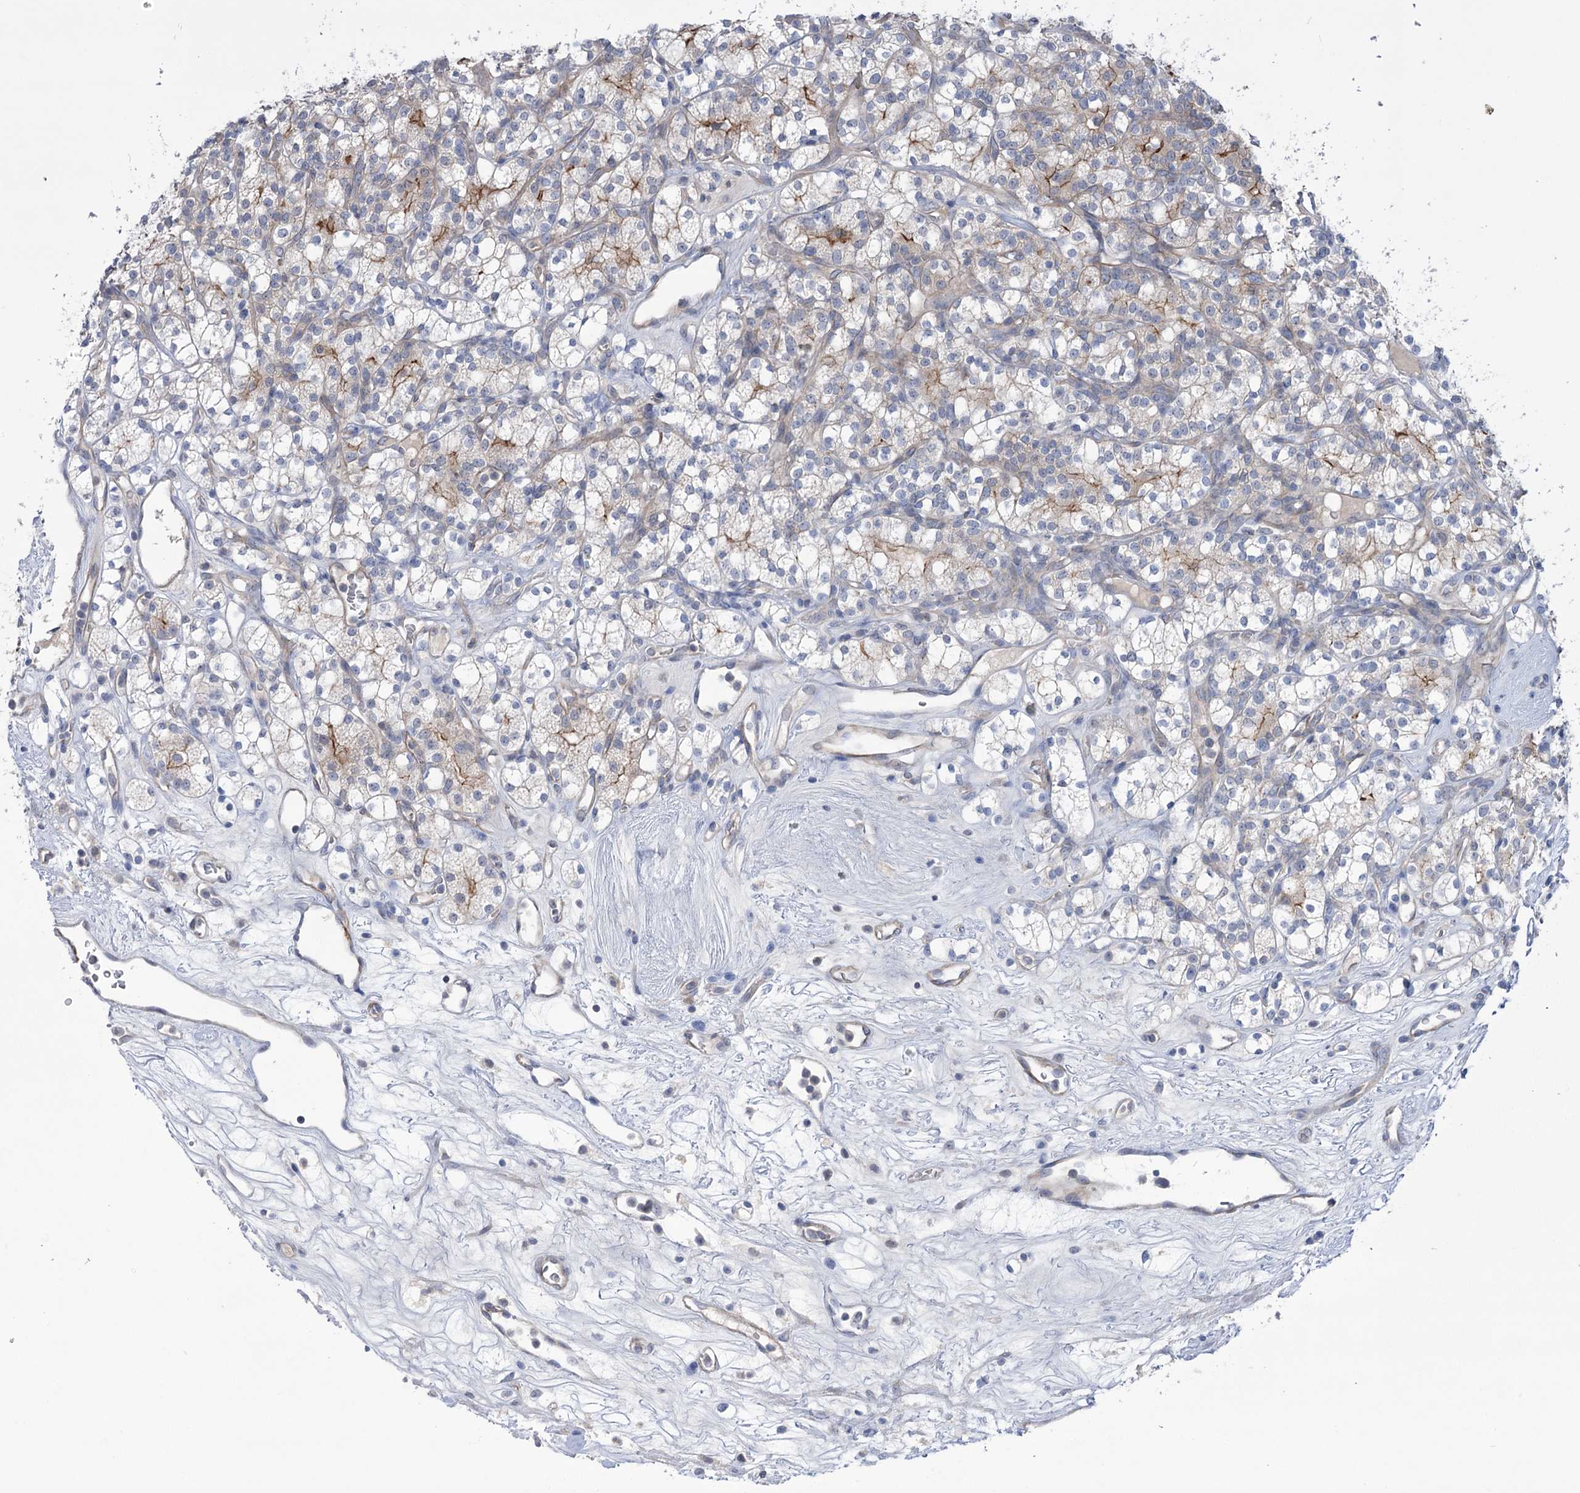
{"staining": {"intensity": "moderate", "quantity": "<25%", "location": "cytoplasmic/membranous"}, "tissue": "renal cancer", "cell_type": "Tumor cells", "image_type": "cancer", "snomed": [{"axis": "morphology", "description": "Adenocarcinoma, NOS"}, {"axis": "topography", "description": "Kidney"}], "caption": "Immunohistochemical staining of renal cancer (adenocarcinoma) exhibits low levels of moderate cytoplasmic/membranous positivity in about <25% of tumor cells.", "gene": "TRIM71", "patient": {"sex": "male", "age": 77}}